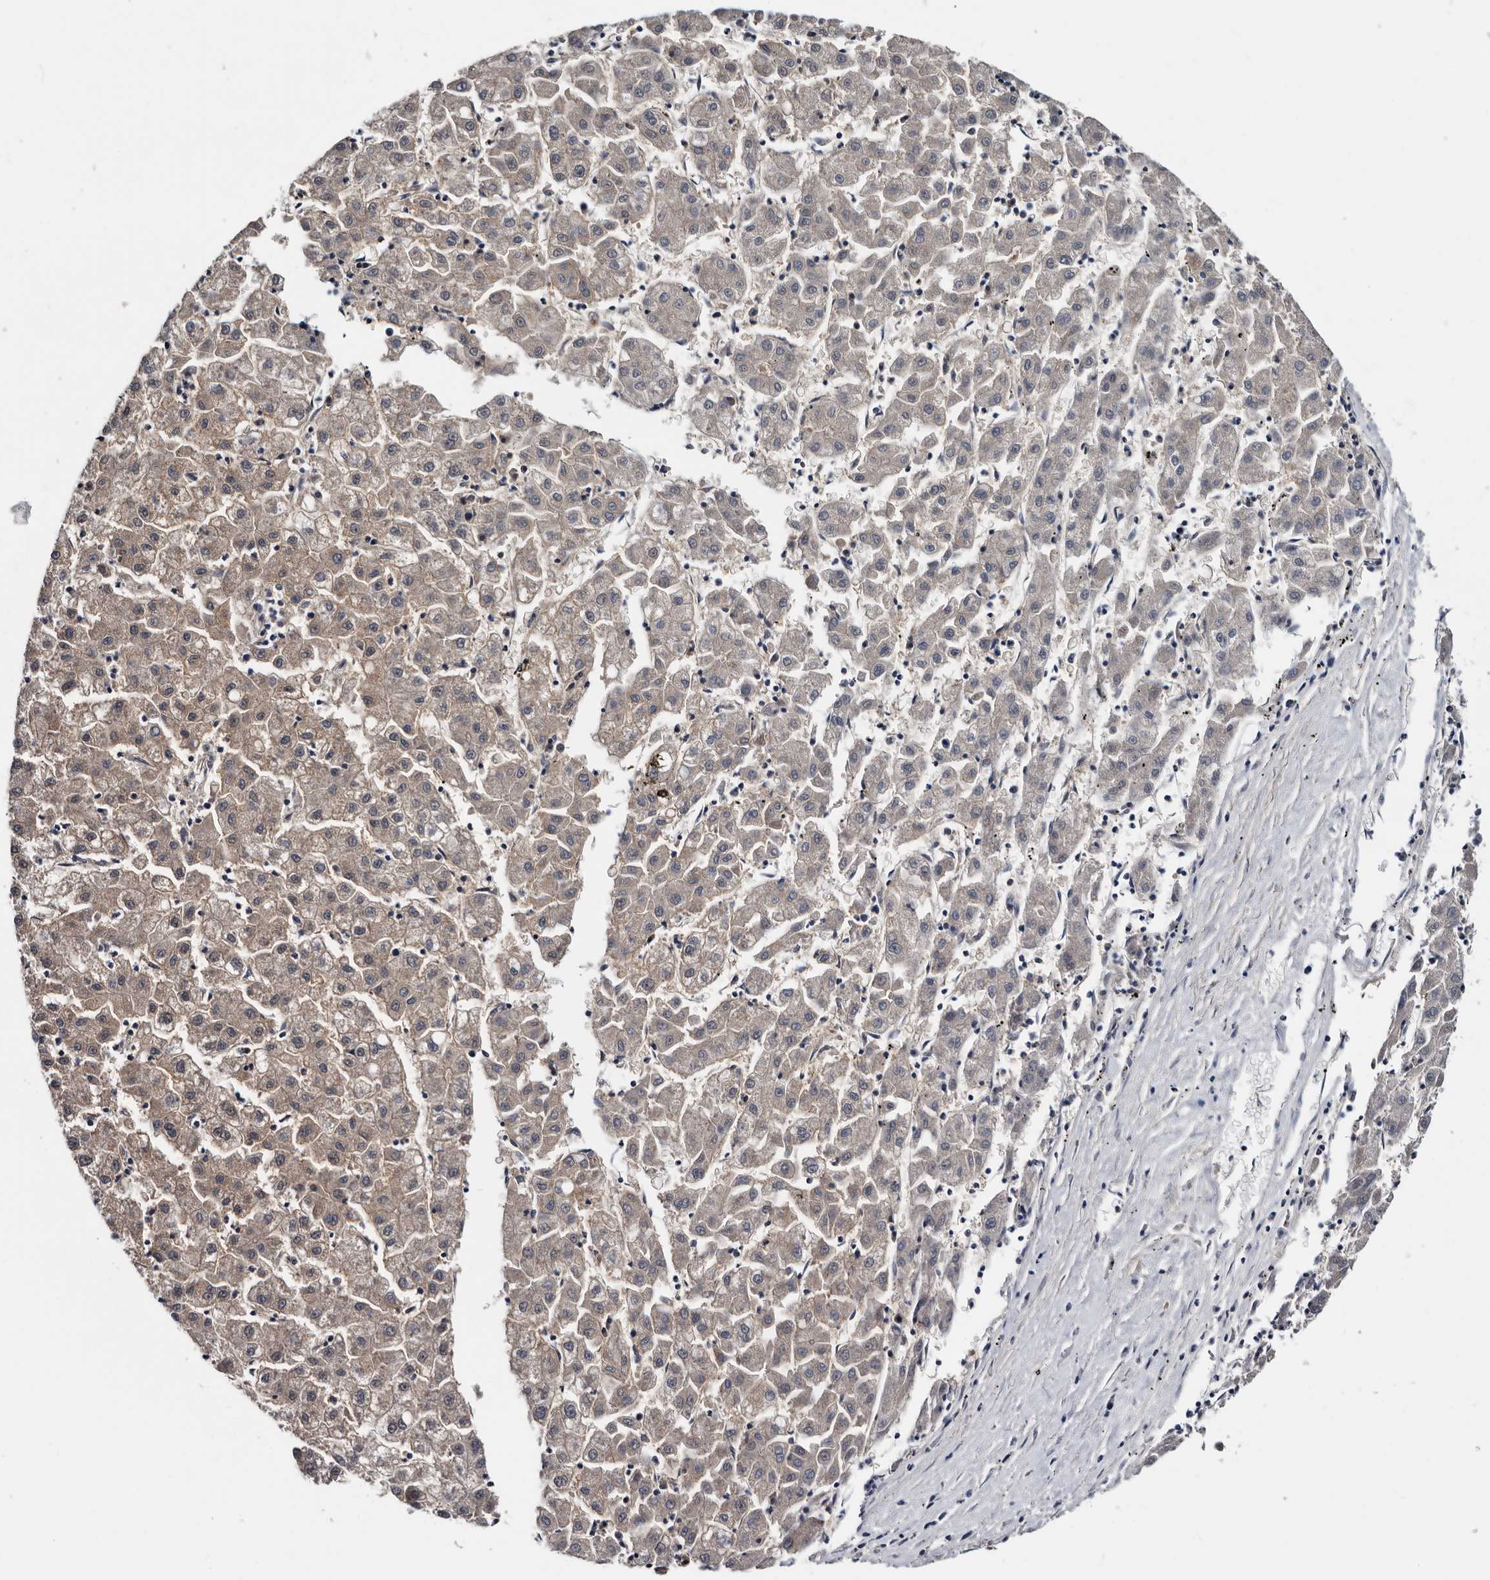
{"staining": {"intensity": "negative", "quantity": "none", "location": "none"}, "tissue": "liver cancer", "cell_type": "Tumor cells", "image_type": "cancer", "snomed": [{"axis": "morphology", "description": "Carcinoma, Hepatocellular, NOS"}, {"axis": "topography", "description": "Liver"}], "caption": "Liver cancer (hepatocellular carcinoma) was stained to show a protein in brown. There is no significant positivity in tumor cells. (Brightfield microscopy of DAB IHC at high magnification).", "gene": "ARMCX2", "patient": {"sex": "male", "age": 72}}